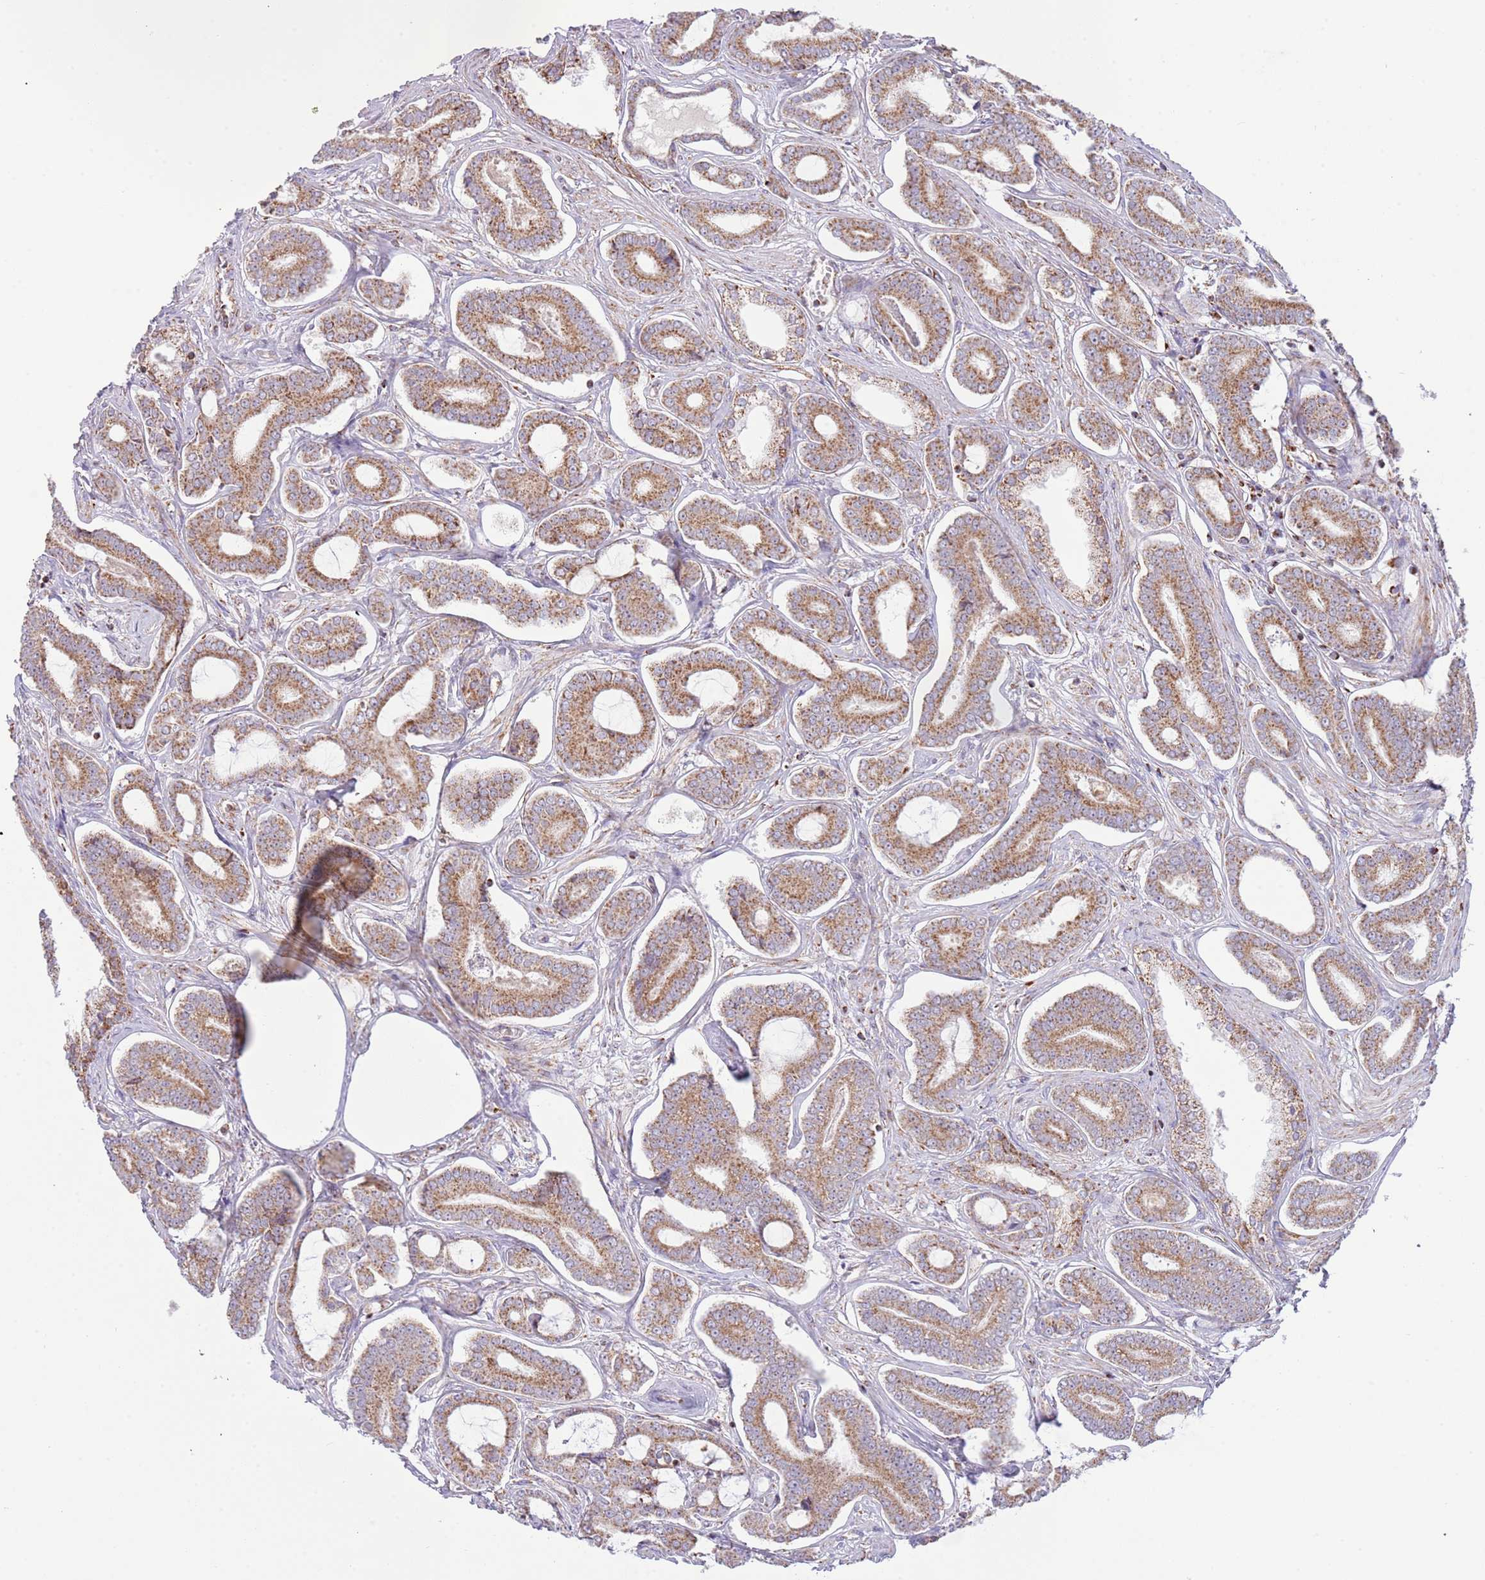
{"staining": {"intensity": "moderate", "quantity": ">75%", "location": "cytoplasmic/membranous"}, "tissue": "prostate cancer", "cell_type": "Tumor cells", "image_type": "cancer", "snomed": [{"axis": "morphology", "description": "Adenocarcinoma, NOS"}, {"axis": "topography", "description": "Prostate and seminal vesicle, NOS"}], "caption": "IHC (DAB (3,3'-diaminobenzidine)) staining of human adenocarcinoma (prostate) displays moderate cytoplasmic/membranous protein expression in approximately >75% of tumor cells. IHC stains the protein of interest in brown and the nuclei are stained blue.", "gene": "LHX6", "patient": {"sex": "male", "age": 76}}